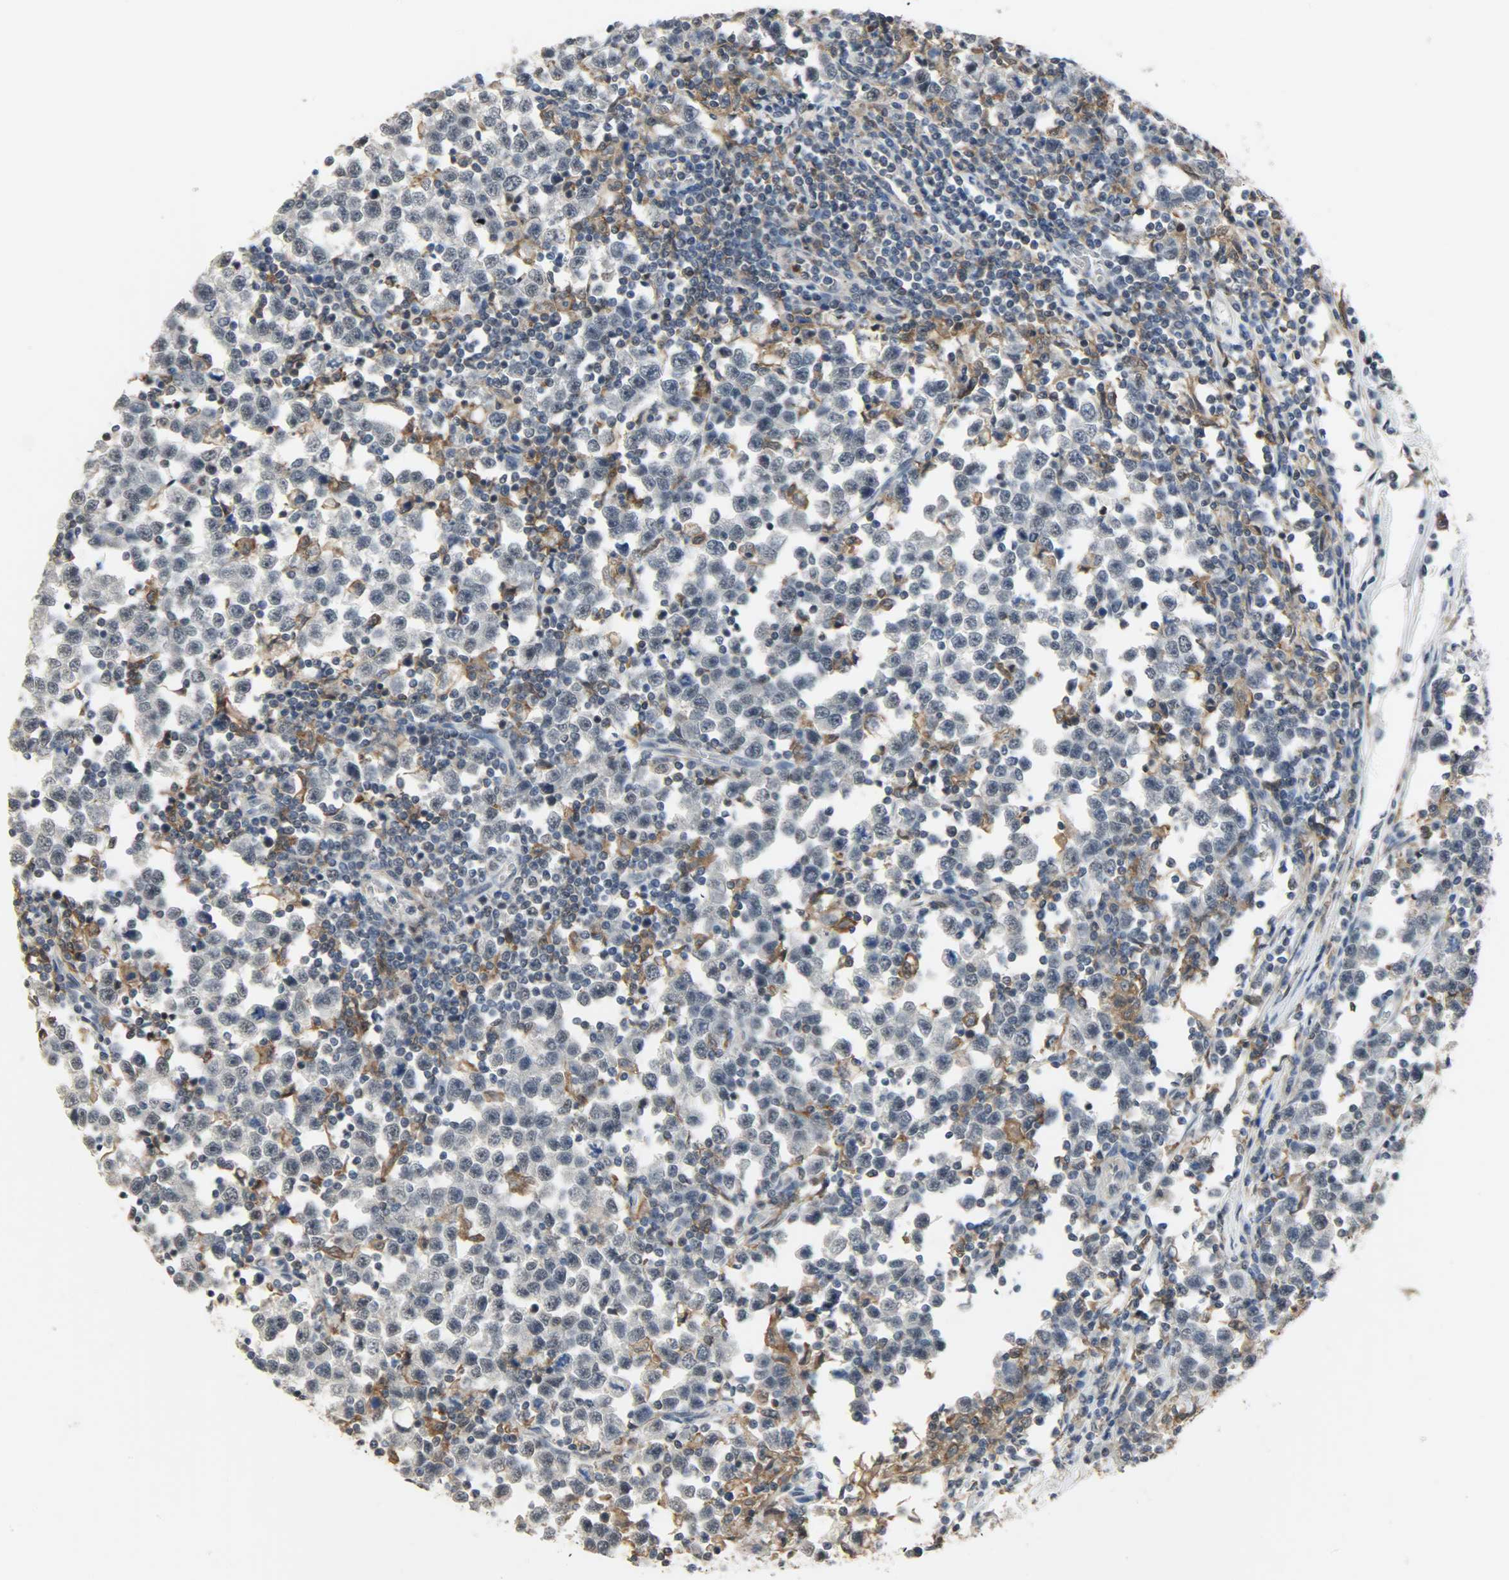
{"staining": {"intensity": "negative", "quantity": "none", "location": "none"}, "tissue": "testis cancer", "cell_type": "Tumor cells", "image_type": "cancer", "snomed": [{"axis": "morphology", "description": "Seminoma, NOS"}, {"axis": "topography", "description": "Testis"}], "caption": "DAB (3,3'-diaminobenzidine) immunohistochemical staining of testis cancer shows no significant positivity in tumor cells. The staining was performed using DAB (3,3'-diaminobenzidine) to visualize the protein expression in brown, while the nuclei were stained in blue with hematoxylin (Magnification: 20x).", "gene": "SKAP2", "patient": {"sex": "male", "age": 43}}